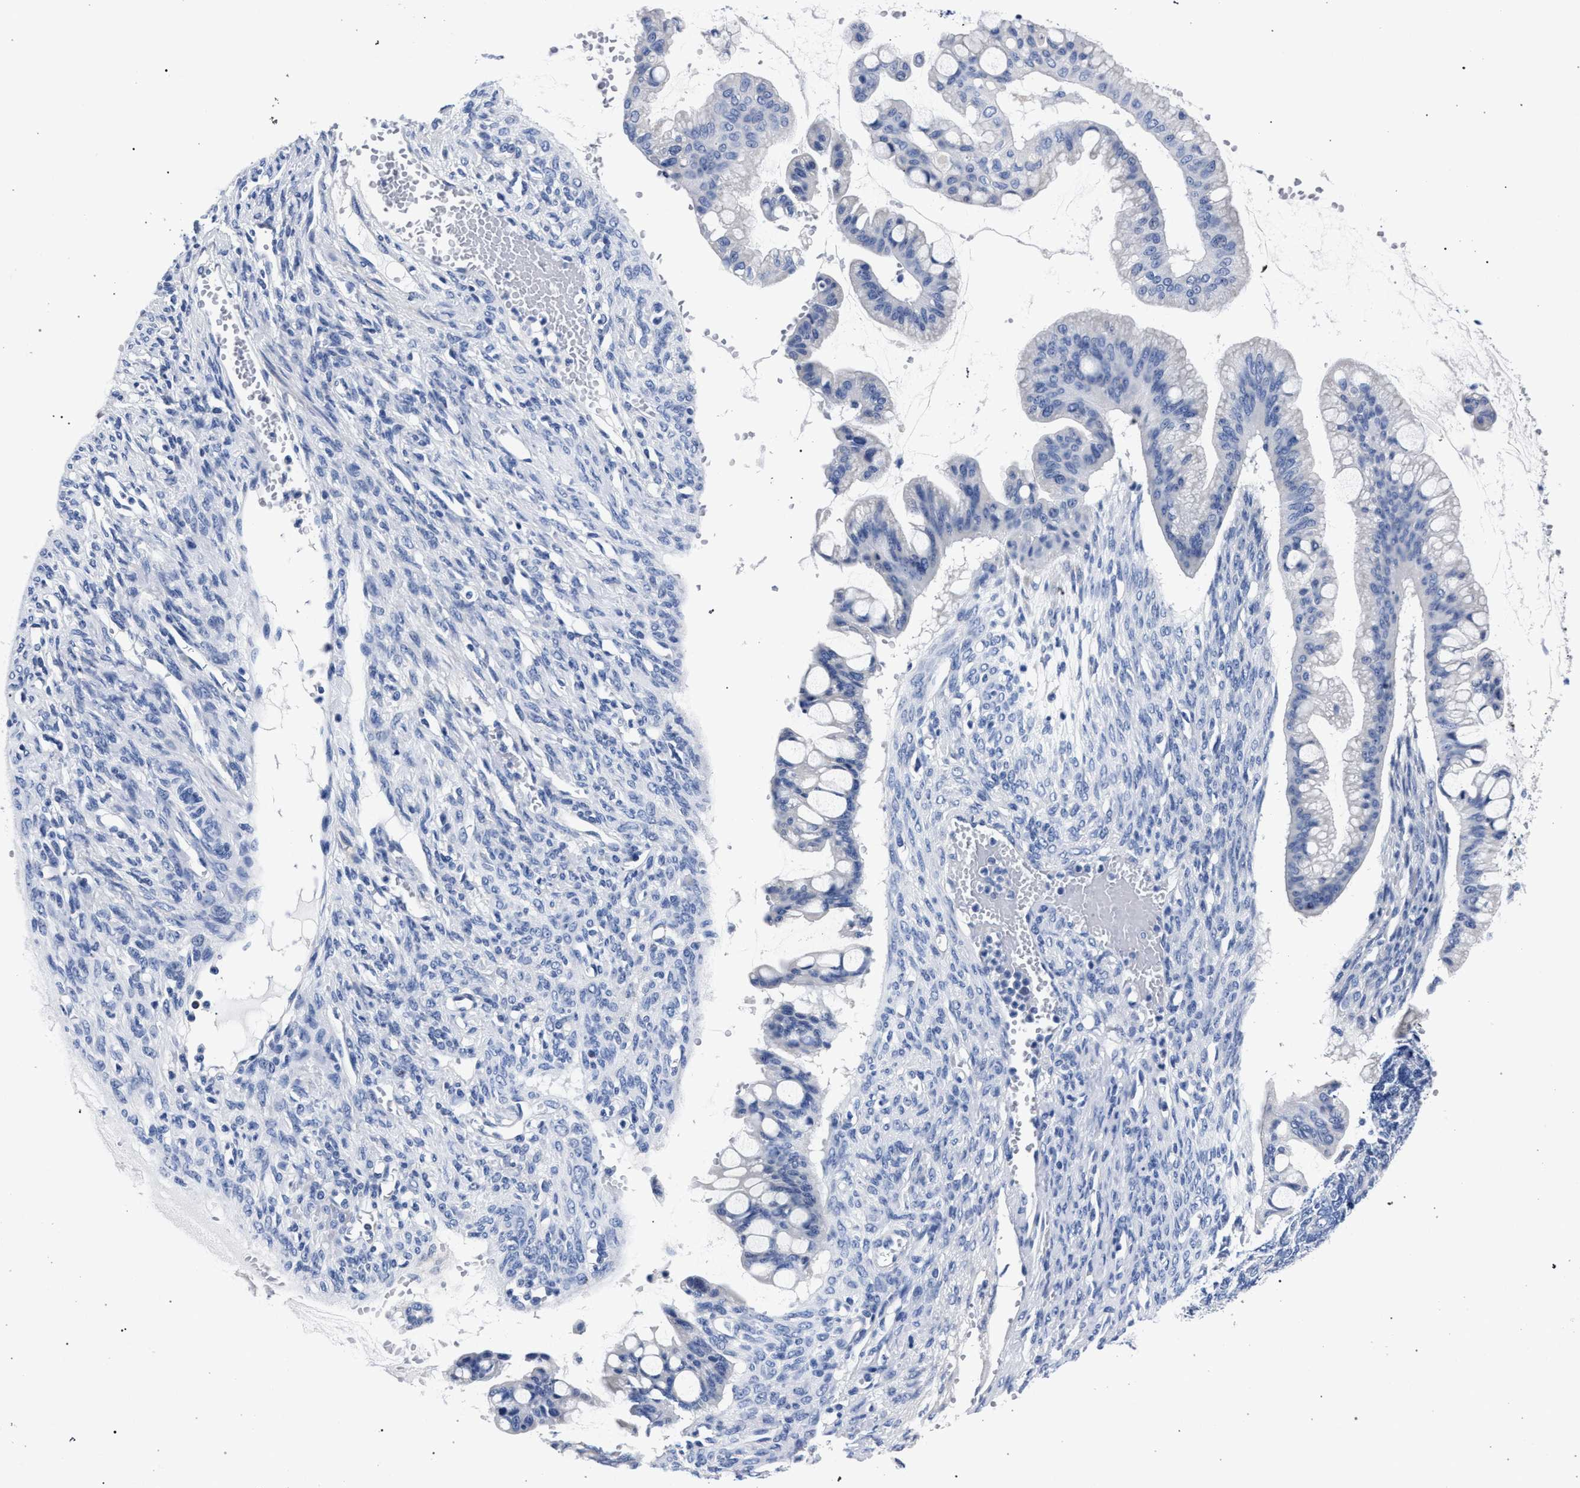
{"staining": {"intensity": "negative", "quantity": "none", "location": "none"}, "tissue": "ovarian cancer", "cell_type": "Tumor cells", "image_type": "cancer", "snomed": [{"axis": "morphology", "description": "Cystadenocarcinoma, mucinous, NOS"}, {"axis": "topography", "description": "Ovary"}], "caption": "A histopathology image of human ovarian cancer is negative for staining in tumor cells.", "gene": "AKAP4", "patient": {"sex": "female", "age": 73}}